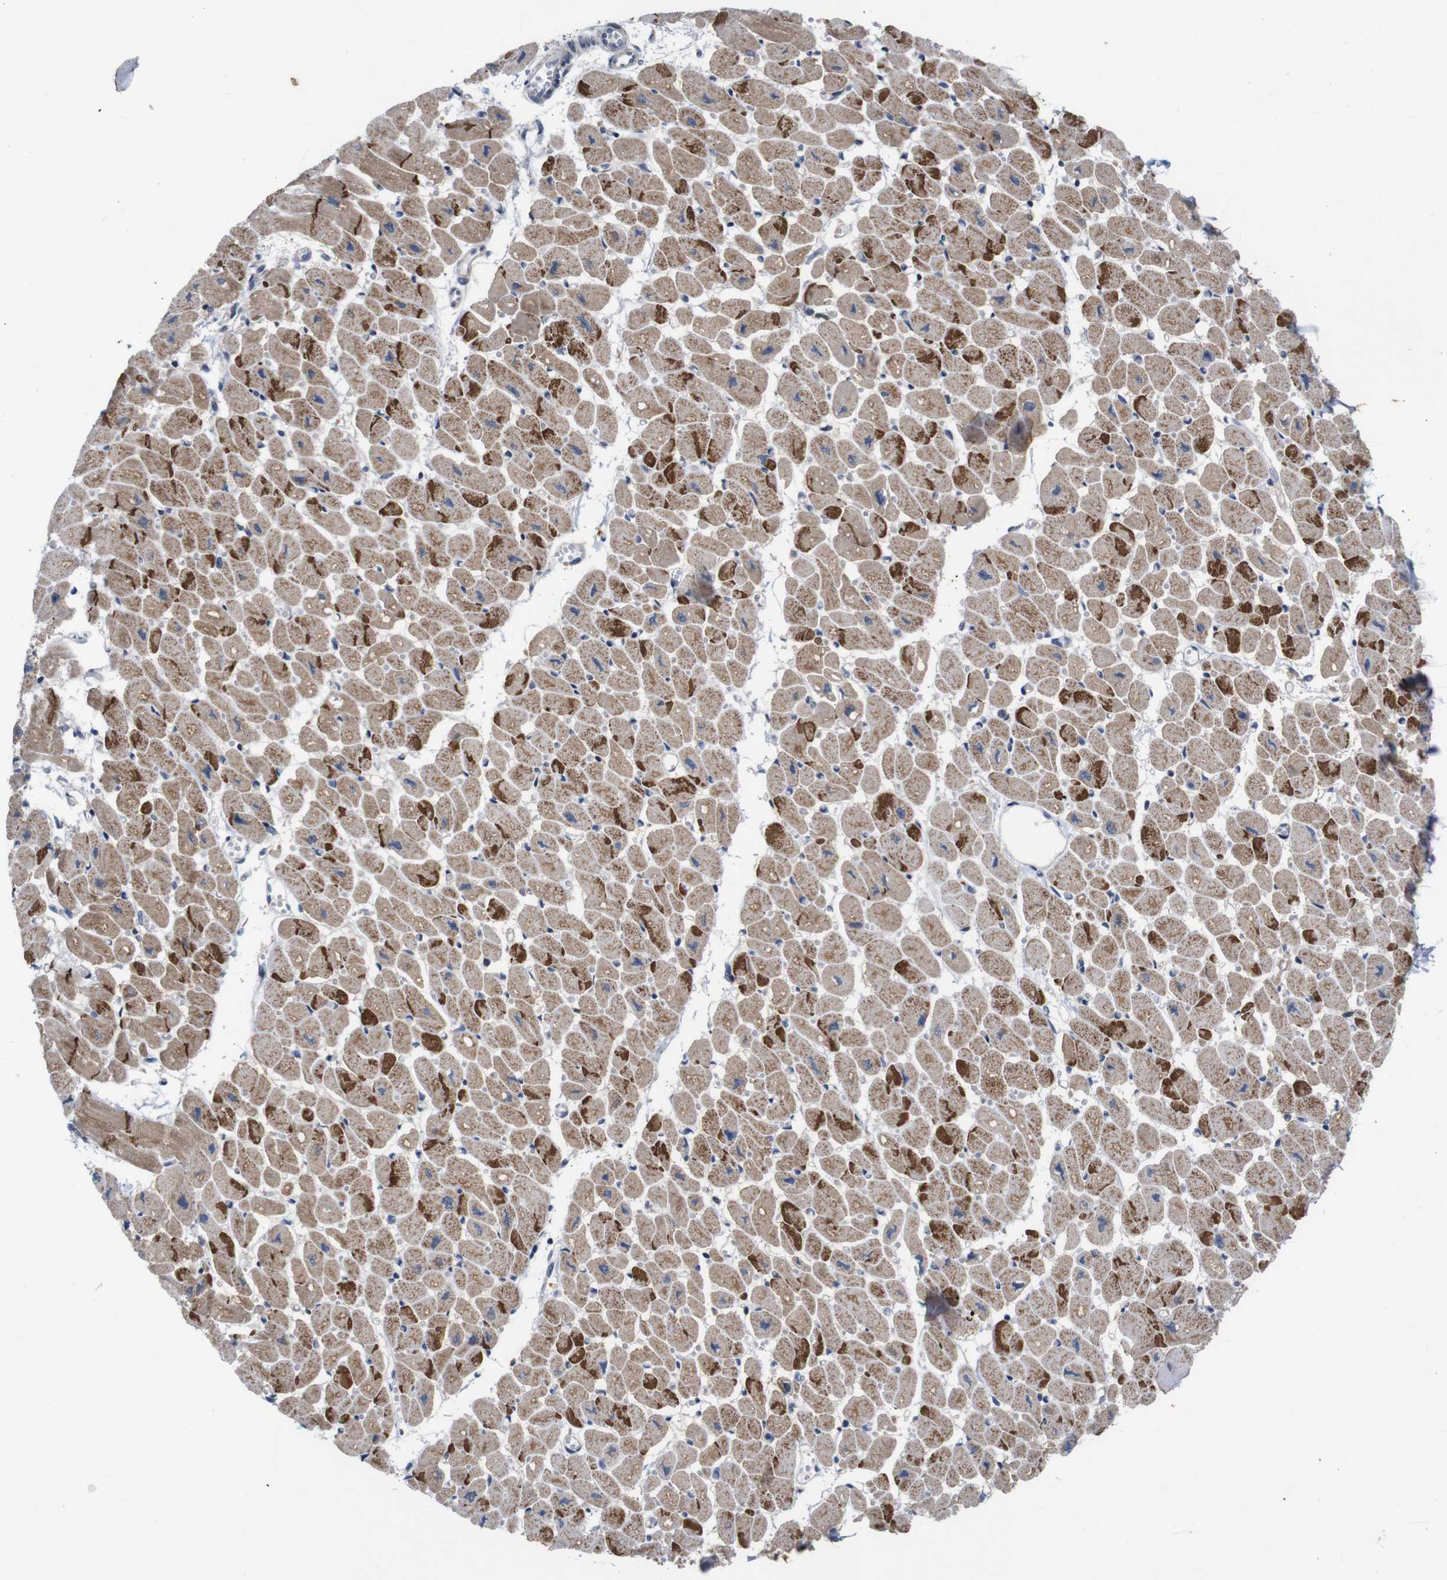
{"staining": {"intensity": "moderate", "quantity": ">75%", "location": "cytoplasmic/membranous"}, "tissue": "heart muscle", "cell_type": "Cardiomyocytes", "image_type": "normal", "snomed": [{"axis": "morphology", "description": "Normal tissue, NOS"}, {"axis": "topography", "description": "Heart"}], "caption": "This histopathology image demonstrates immunohistochemistry staining of unremarkable human heart muscle, with medium moderate cytoplasmic/membranous expression in about >75% of cardiomyocytes.", "gene": "ATP7B", "patient": {"sex": "female", "age": 54}}